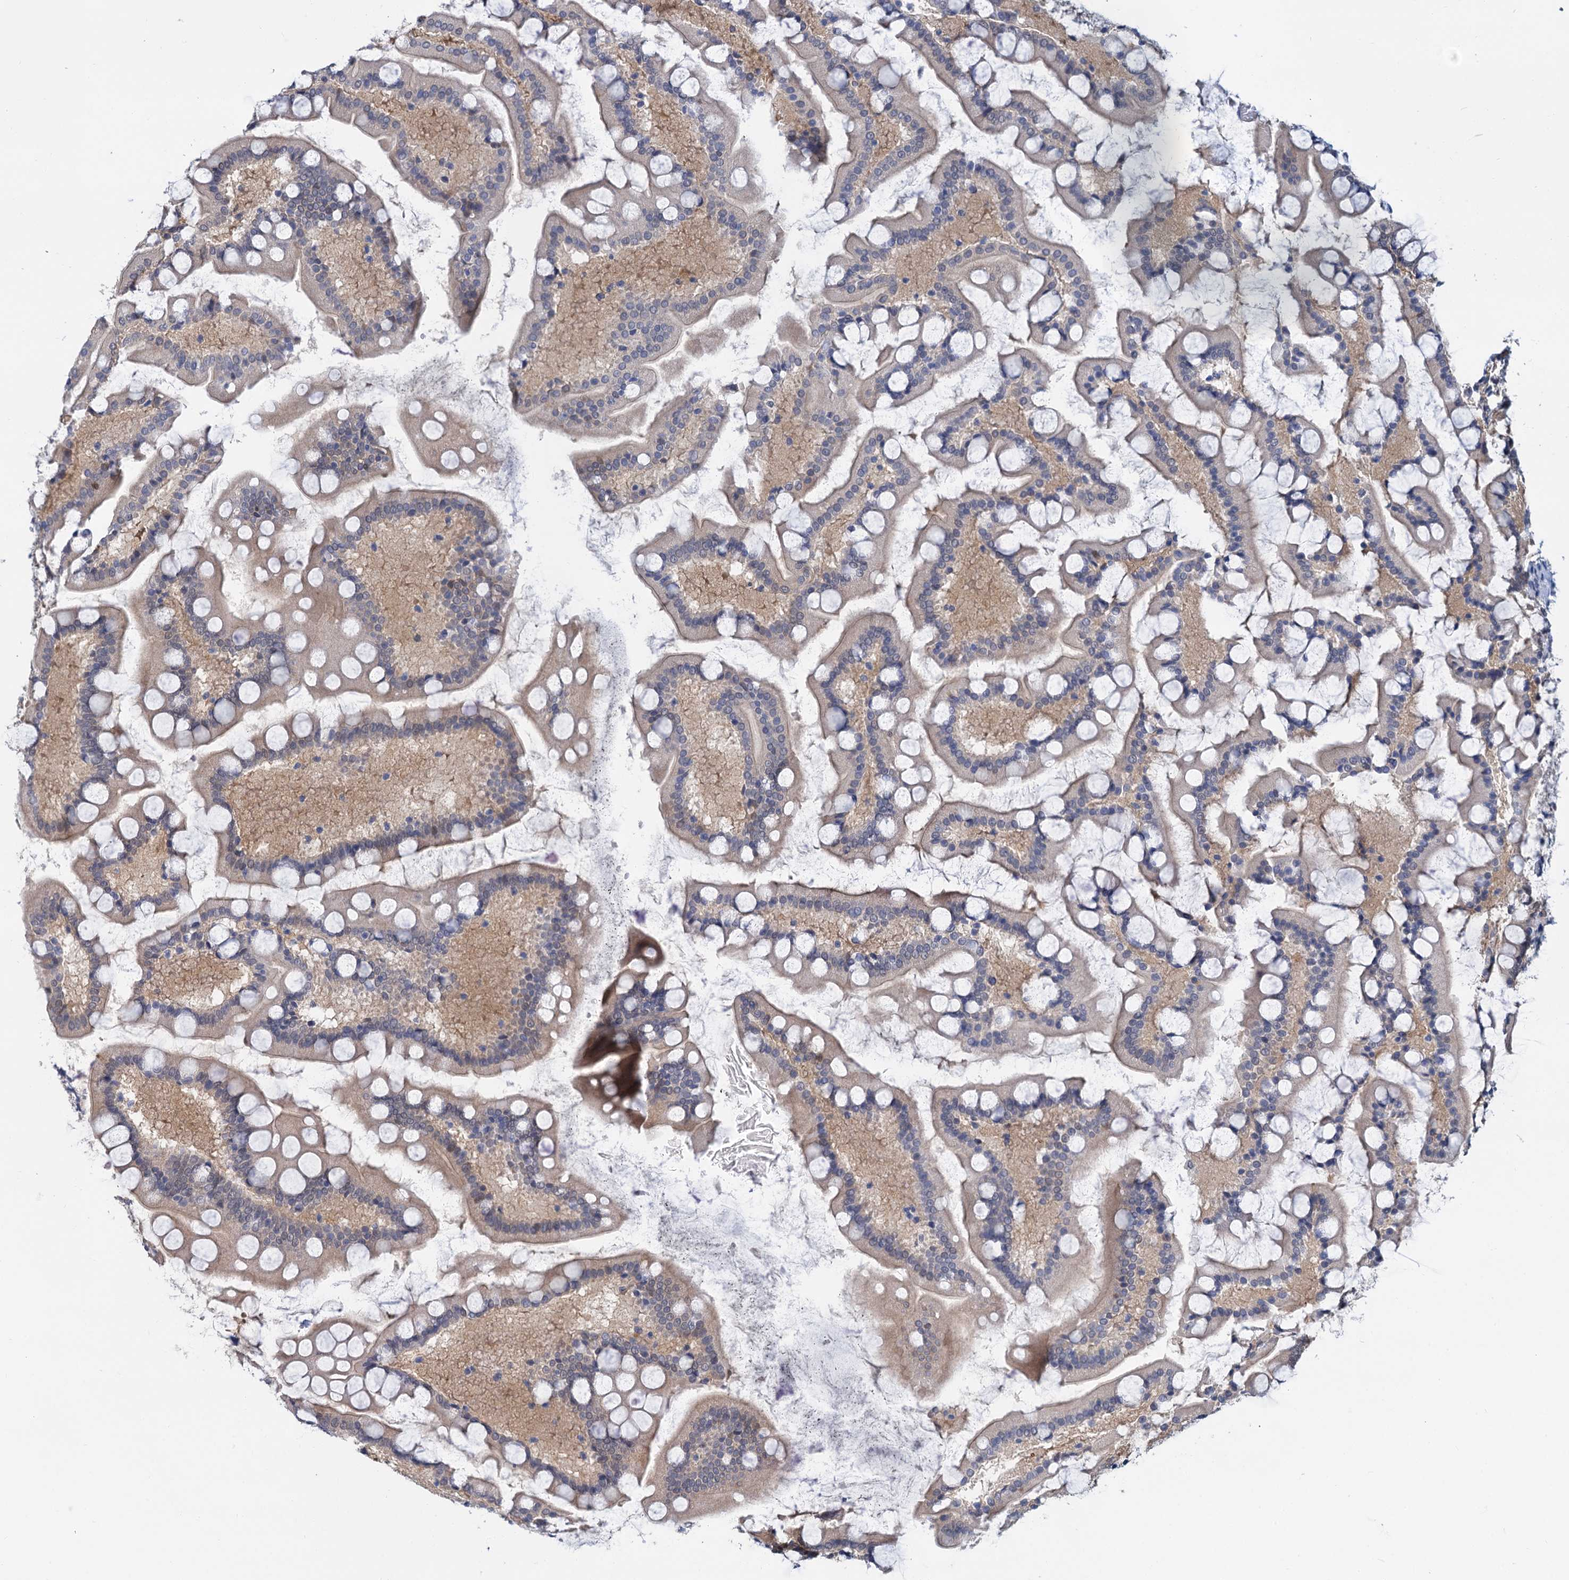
{"staining": {"intensity": "weak", "quantity": "25%-75%", "location": "cytoplasmic/membranous,nuclear"}, "tissue": "small intestine", "cell_type": "Glandular cells", "image_type": "normal", "snomed": [{"axis": "morphology", "description": "Normal tissue, NOS"}, {"axis": "topography", "description": "Small intestine"}], "caption": "The histopathology image exhibits a brown stain indicating the presence of a protein in the cytoplasmic/membranous,nuclear of glandular cells in small intestine. The staining was performed using DAB to visualize the protein expression in brown, while the nuclei were stained in blue with hematoxylin (Magnification: 20x).", "gene": "SNX15", "patient": {"sex": "male", "age": 41}}